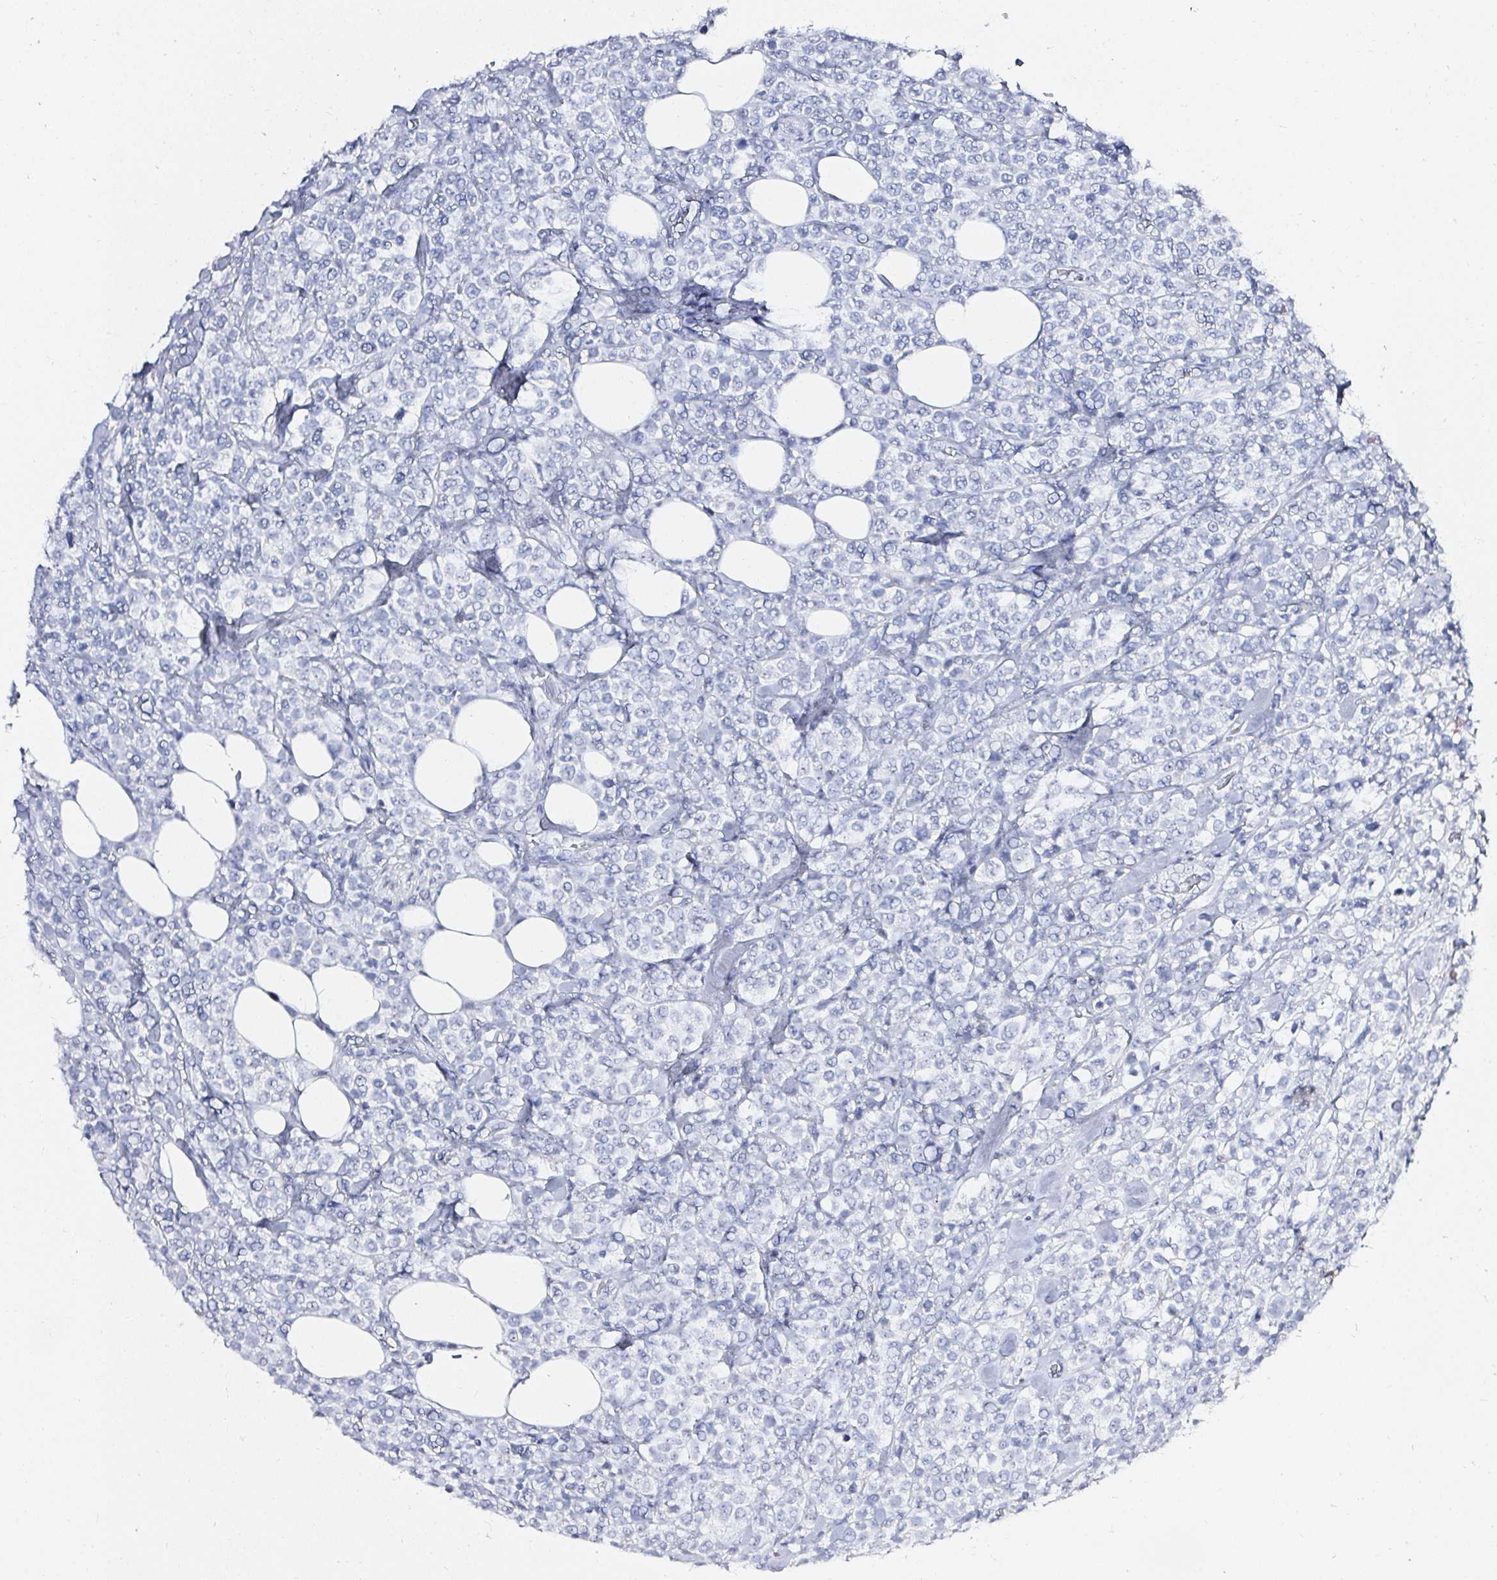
{"staining": {"intensity": "negative", "quantity": "none", "location": "none"}, "tissue": "lymphoma", "cell_type": "Tumor cells", "image_type": "cancer", "snomed": [{"axis": "morphology", "description": "Malignant lymphoma, non-Hodgkin's type, High grade"}, {"axis": "topography", "description": "Soft tissue"}], "caption": "This is a histopathology image of immunohistochemistry staining of high-grade malignant lymphoma, non-Hodgkin's type, which shows no expression in tumor cells.", "gene": "ACAN", "patient": {"sex": "female", "age": 56}}